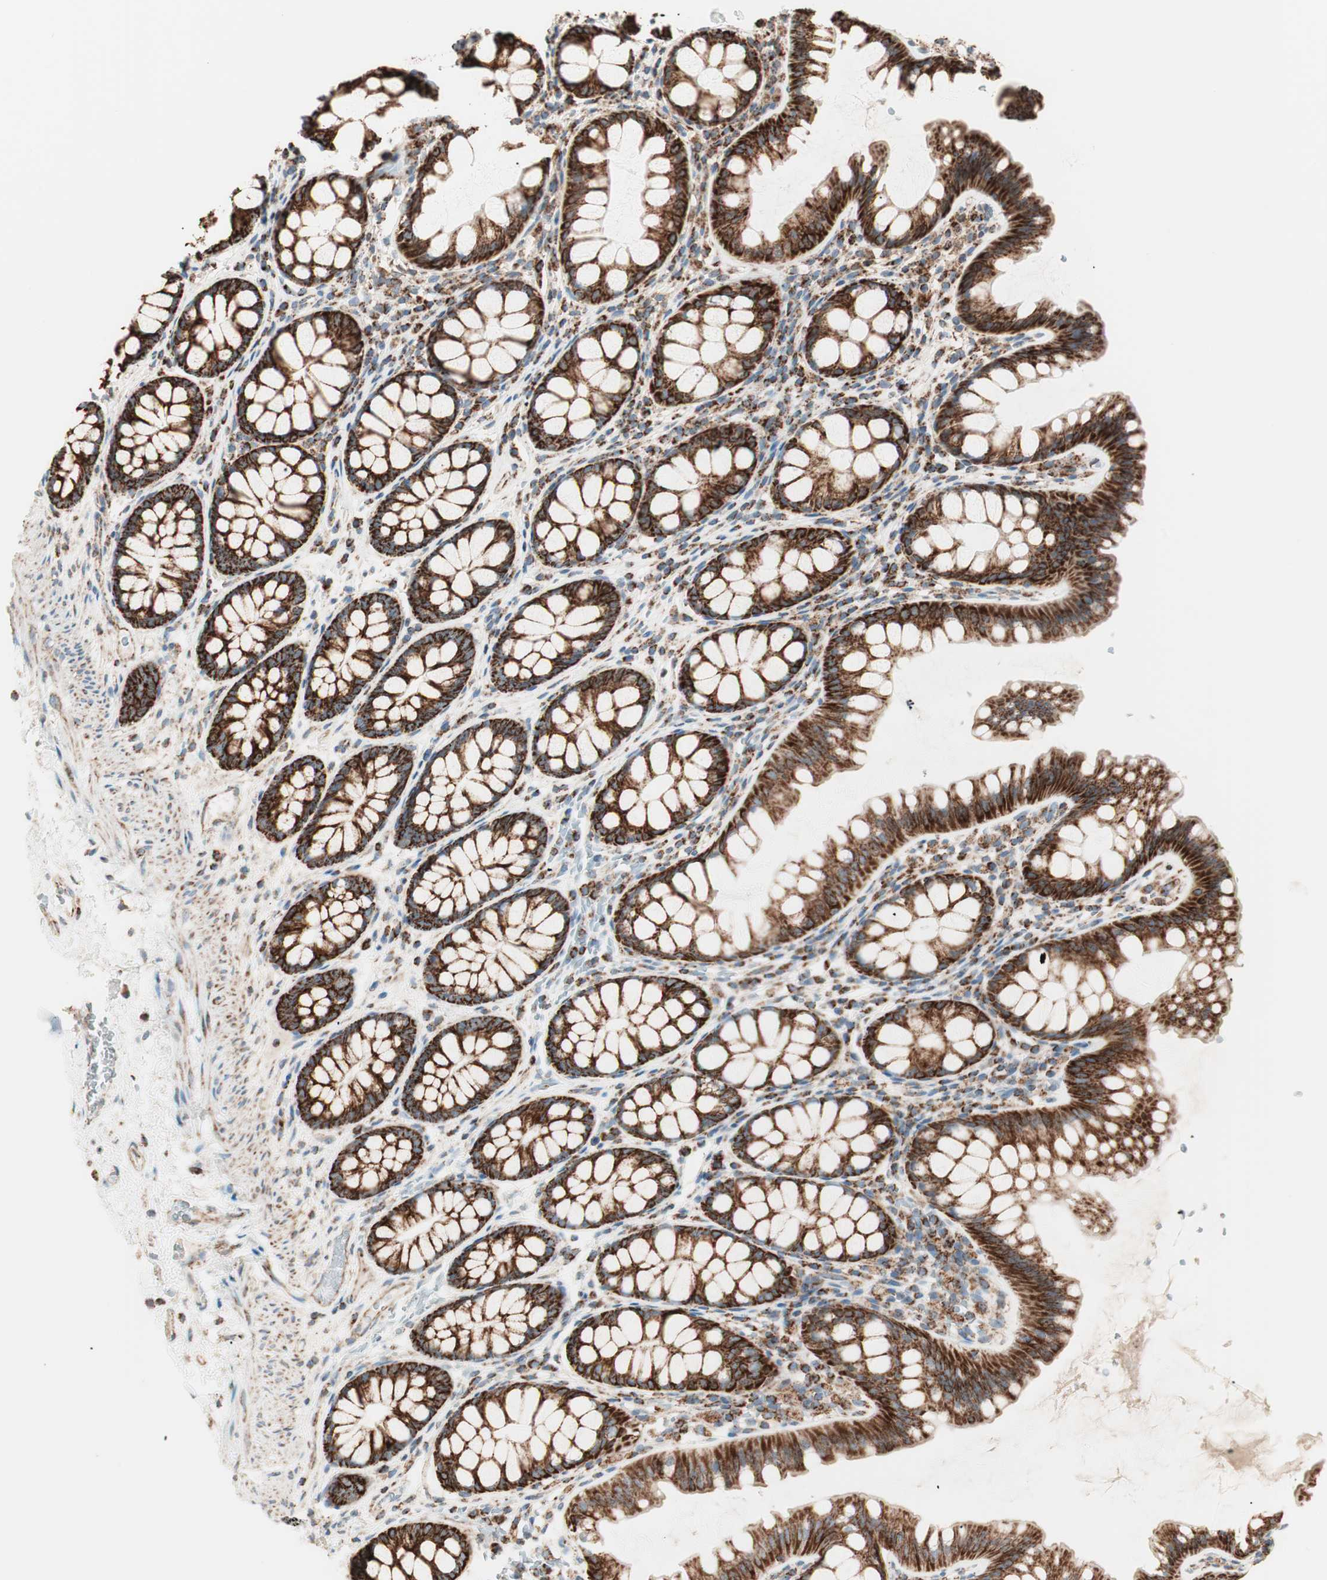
{"staining": {"intensity": "weak", "quantity": ">75%", "location": "cytoplasmic/membranous"}, "tissue": "colon", "cell_type": "Endothelial cells", "image_type": "normal", "snomed": [{"axis": "morphology", "description": "Normal tissue, NOS"}, {"axis": "topography", "description": "Colon"}], "caption": "Protein expression analysis of benign colon displays weak cytoplasmic/membranous expression in approximately >75% of endothelial cells. (DAB (3,3'-diaminobenzidine) = brown stain, brightfield microscopy at high magnification).", "gene": "TOMM22", "patient": {"sex": "female", "age": 55}}